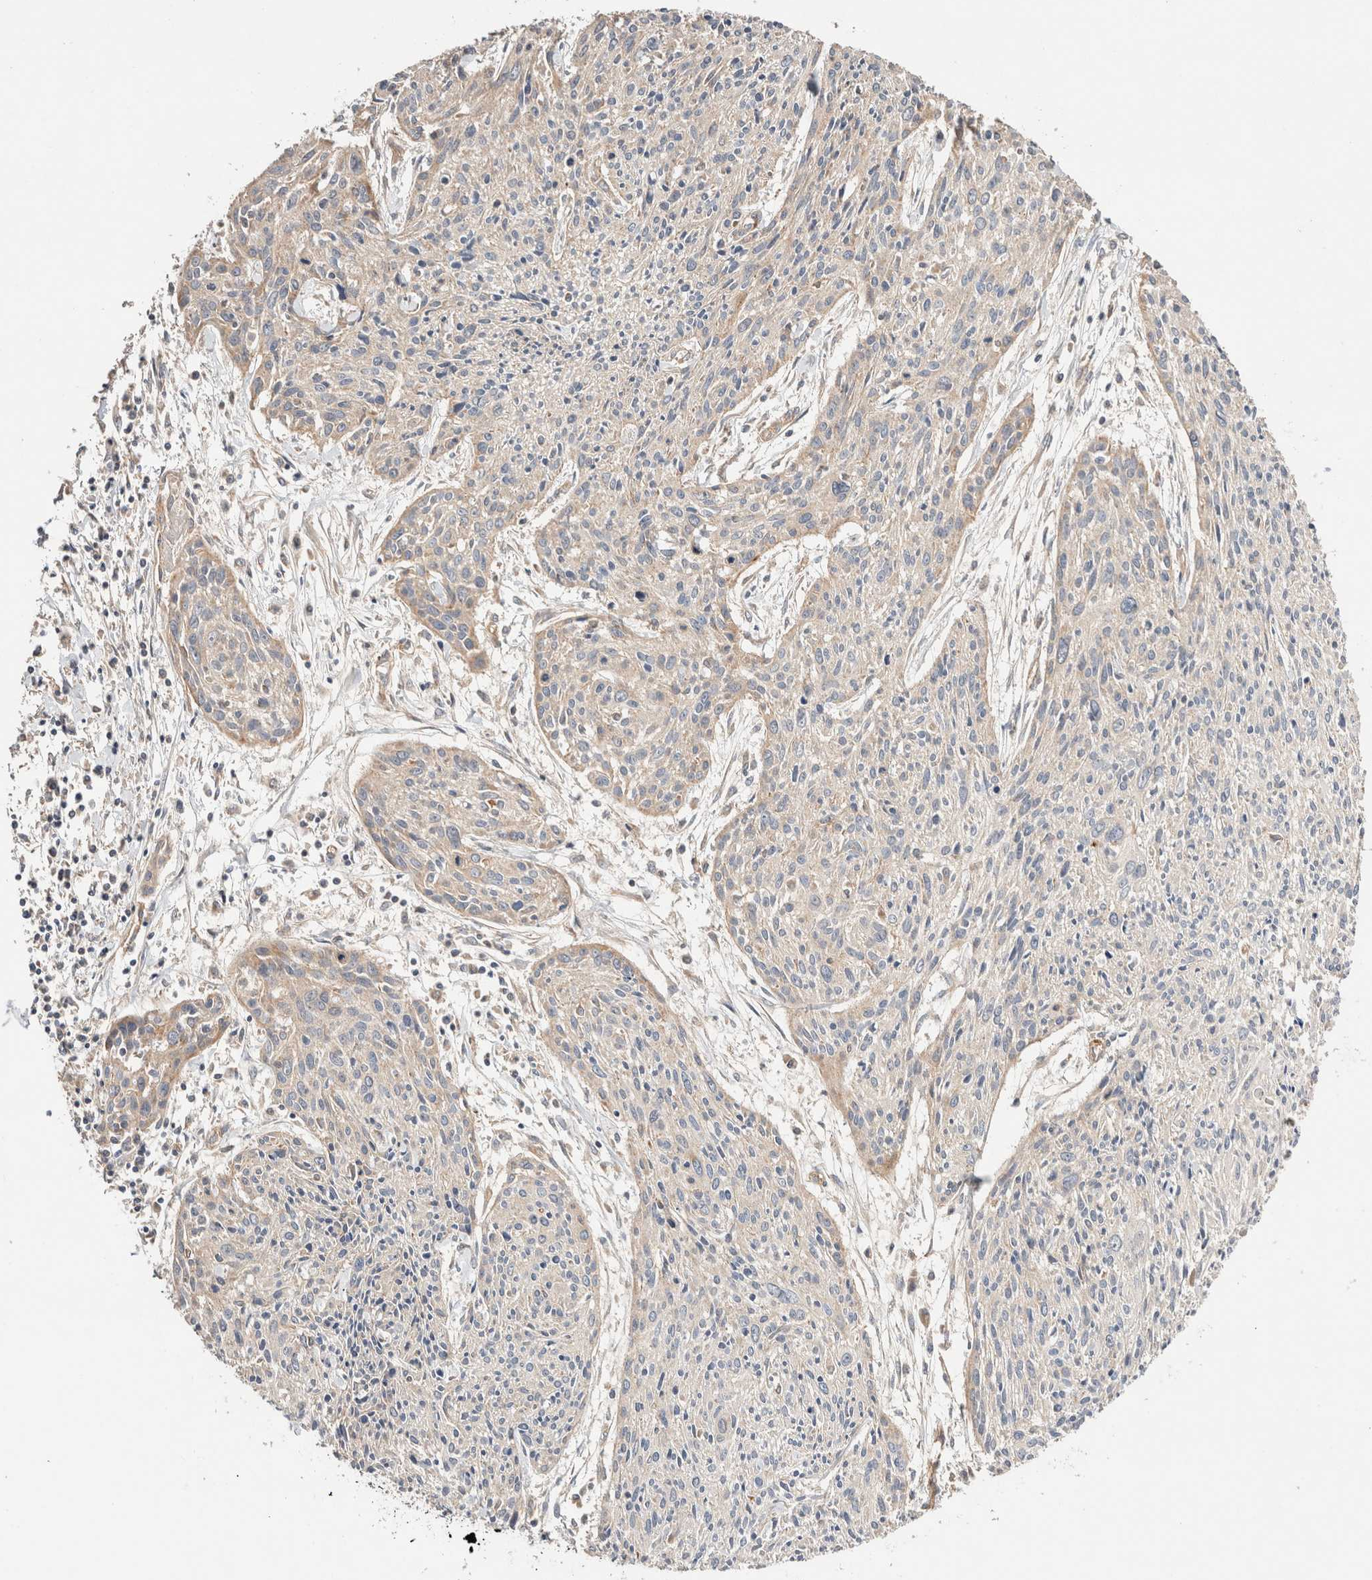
{"staining": {"intensity": "negative", "quantity": "none", "location": "none"}, "tissue": "cervical cancer", "cell_type": "Tumor cells", "image_type": "cancer", "snomed": [{"axis": "morphology", "description": "Squamous cell carcinoma, NOS"}, {"axis": "topography", "description": "Cervix"}], "caption": "This photomicrograph is of squamous cell carcinoma (cervical) stained with IHC to label a protein in brown with the nuclei are counter-stained blue. There is no staining in tumor cells. (Immunohistochemistry (ihc), brightfield microscopy, high magnification).", "gene": "B3GNTL1", "patient": {"sex": "female", "age": 51}}